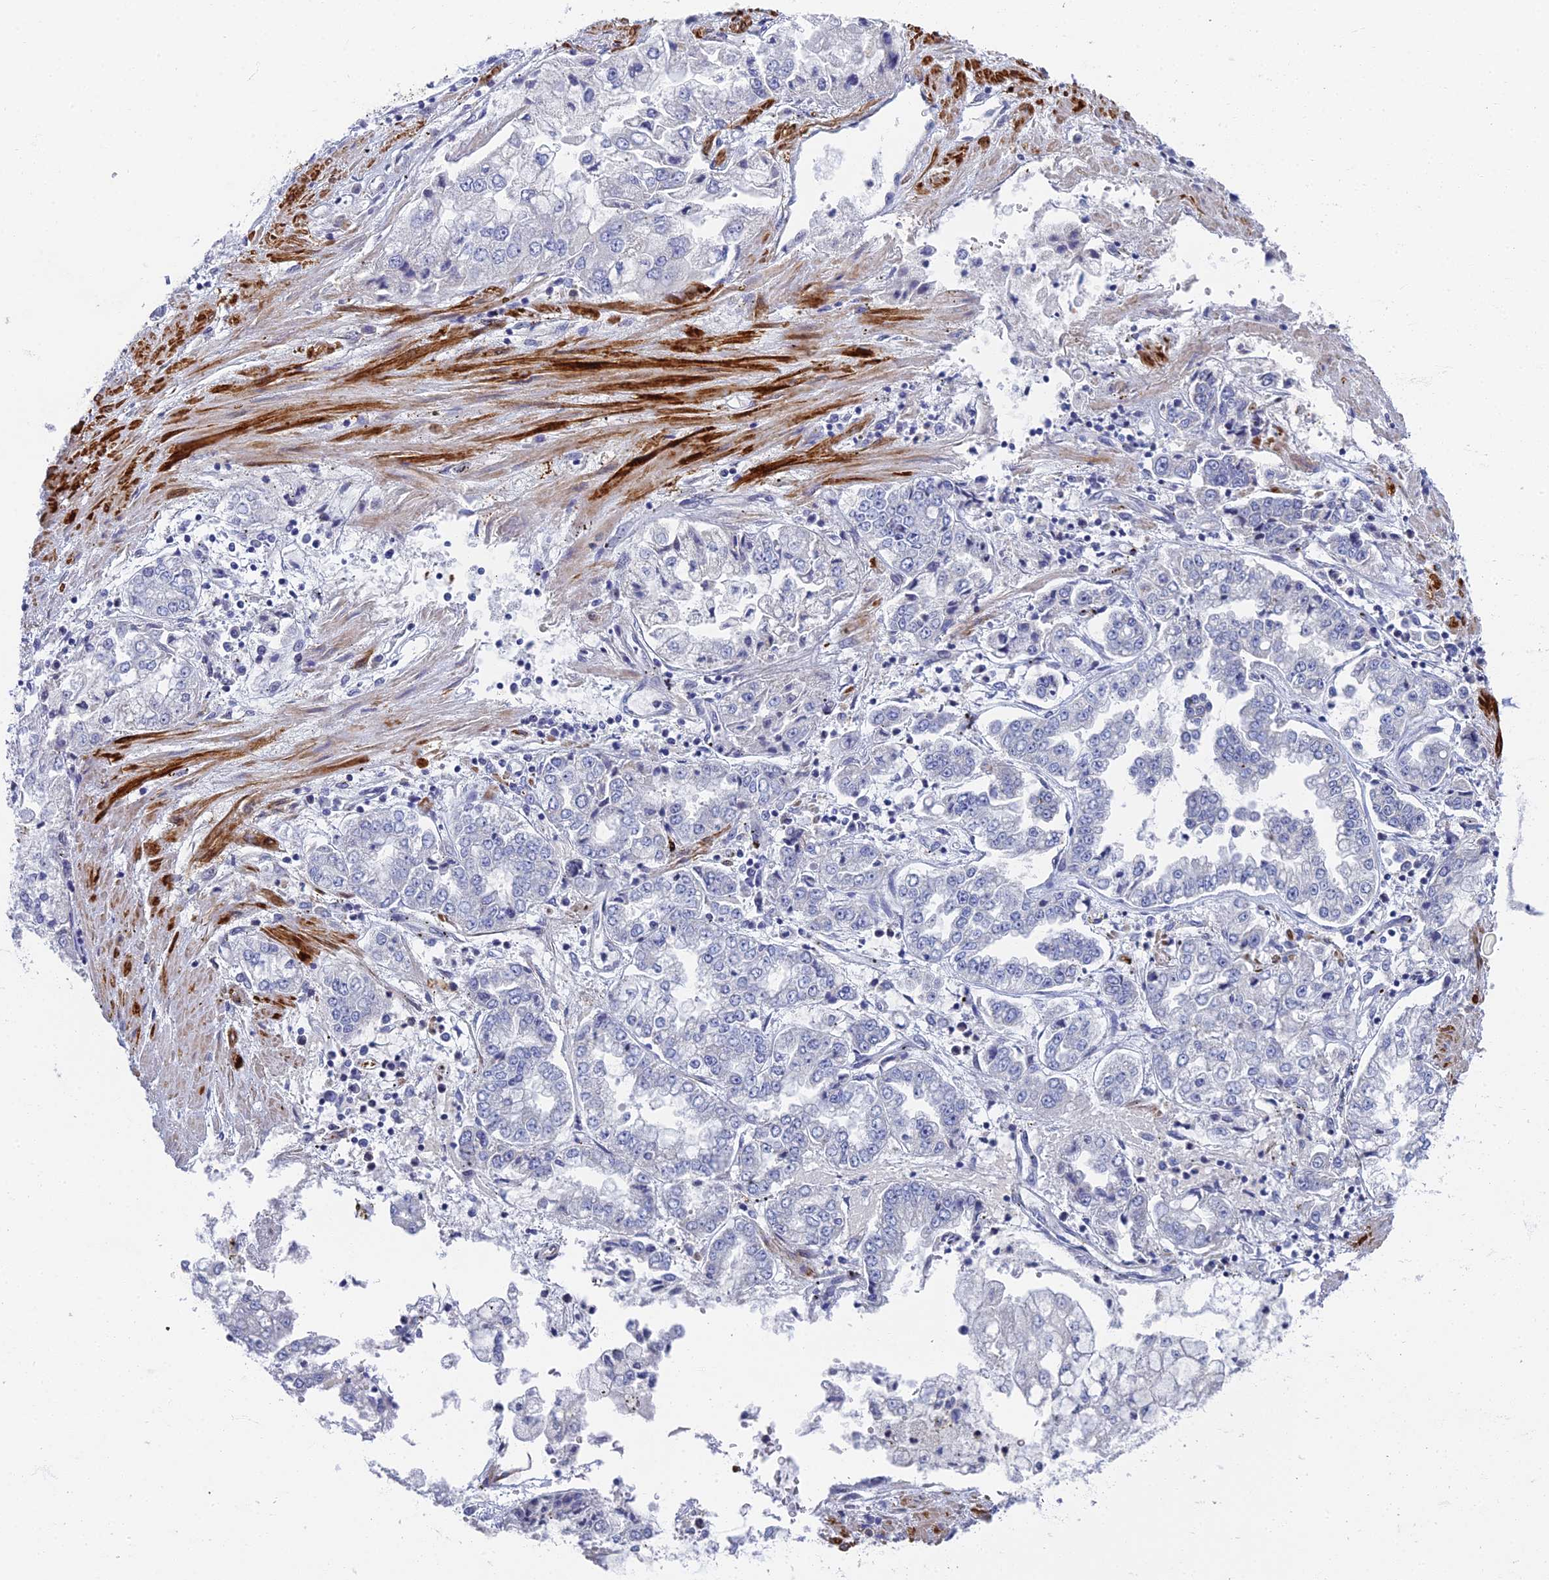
{"staining": {"intensity": "negative", "quantity": "none", "location": "none"}, "tissue": "stomach cancer", "cell_type": "Tumor cells", "image_type": "cancer", "snomed": [{"axis": "morphology", "description": "Adenocarcinoma, NOS"}, {"axis": "topography", "description": "Stomach"}], "caption": "Protein analysis of adenocarcinoma (stomach) displays no significant staining in tumor cells.", "gene": "SPIN4", "patient": {"sex": "male", "age": 76}}